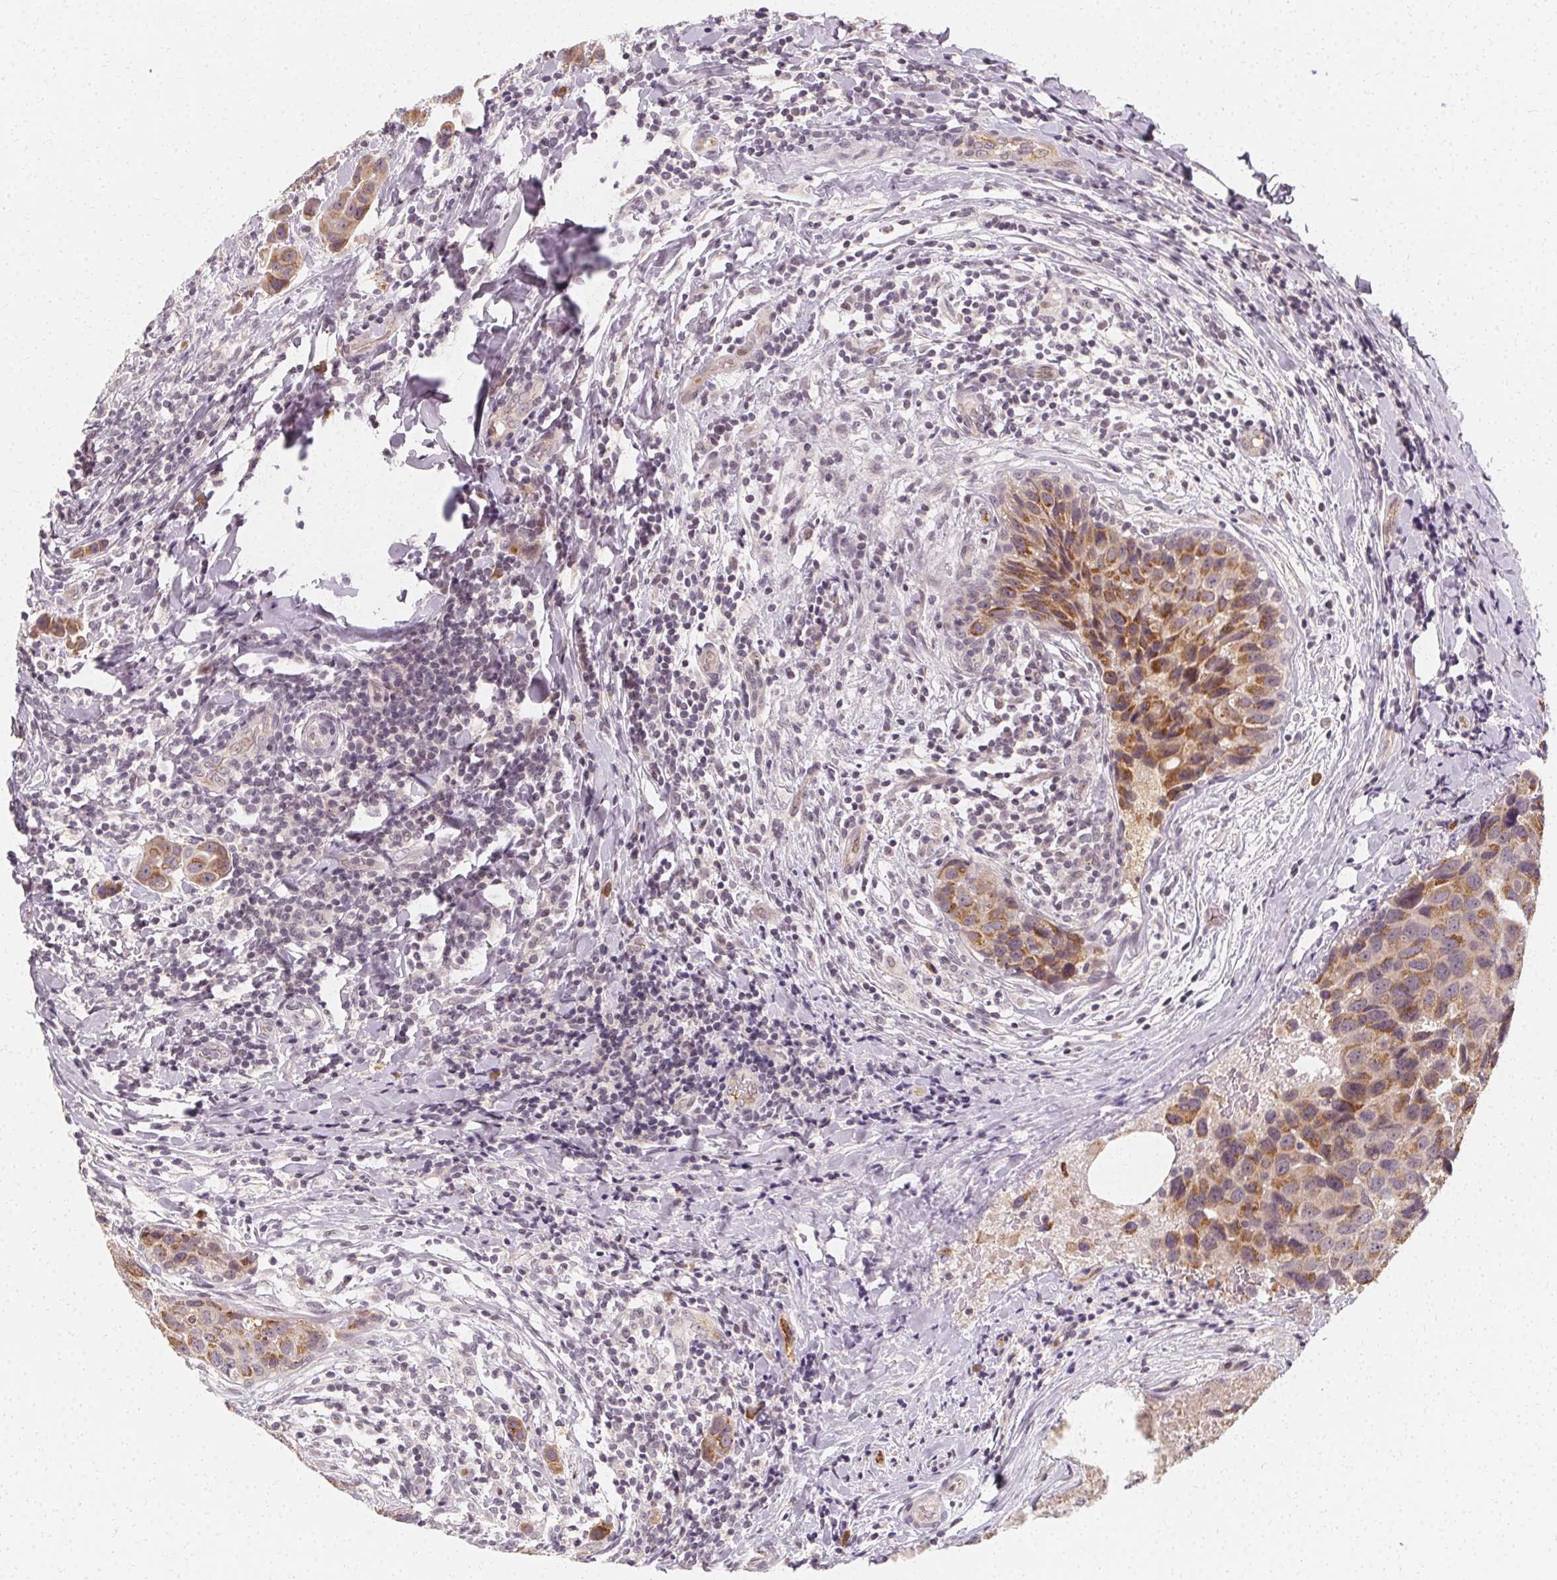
{"staining": {"intensity": "moderate", "quantity": ">75%", "location": "cytoplasmic/membranous"}, "tissue": "breast cancer", "cell_type": "Tumor cells", "image_type": "cancer", "snomed": [{"axis": "morphology", "description": "Duct carcinoma"}, {"axis": "topography", "description": "Breast"}], "caption": "Infiltrating ductal carcinoma (breast) stained with immunohistochemistry (IHC) displays moderate cytoplasmic/membranous expression in about >75% of tumor cells.", "gene": "CLCNKB", "patient": {"sex": "female", "age": 24}}